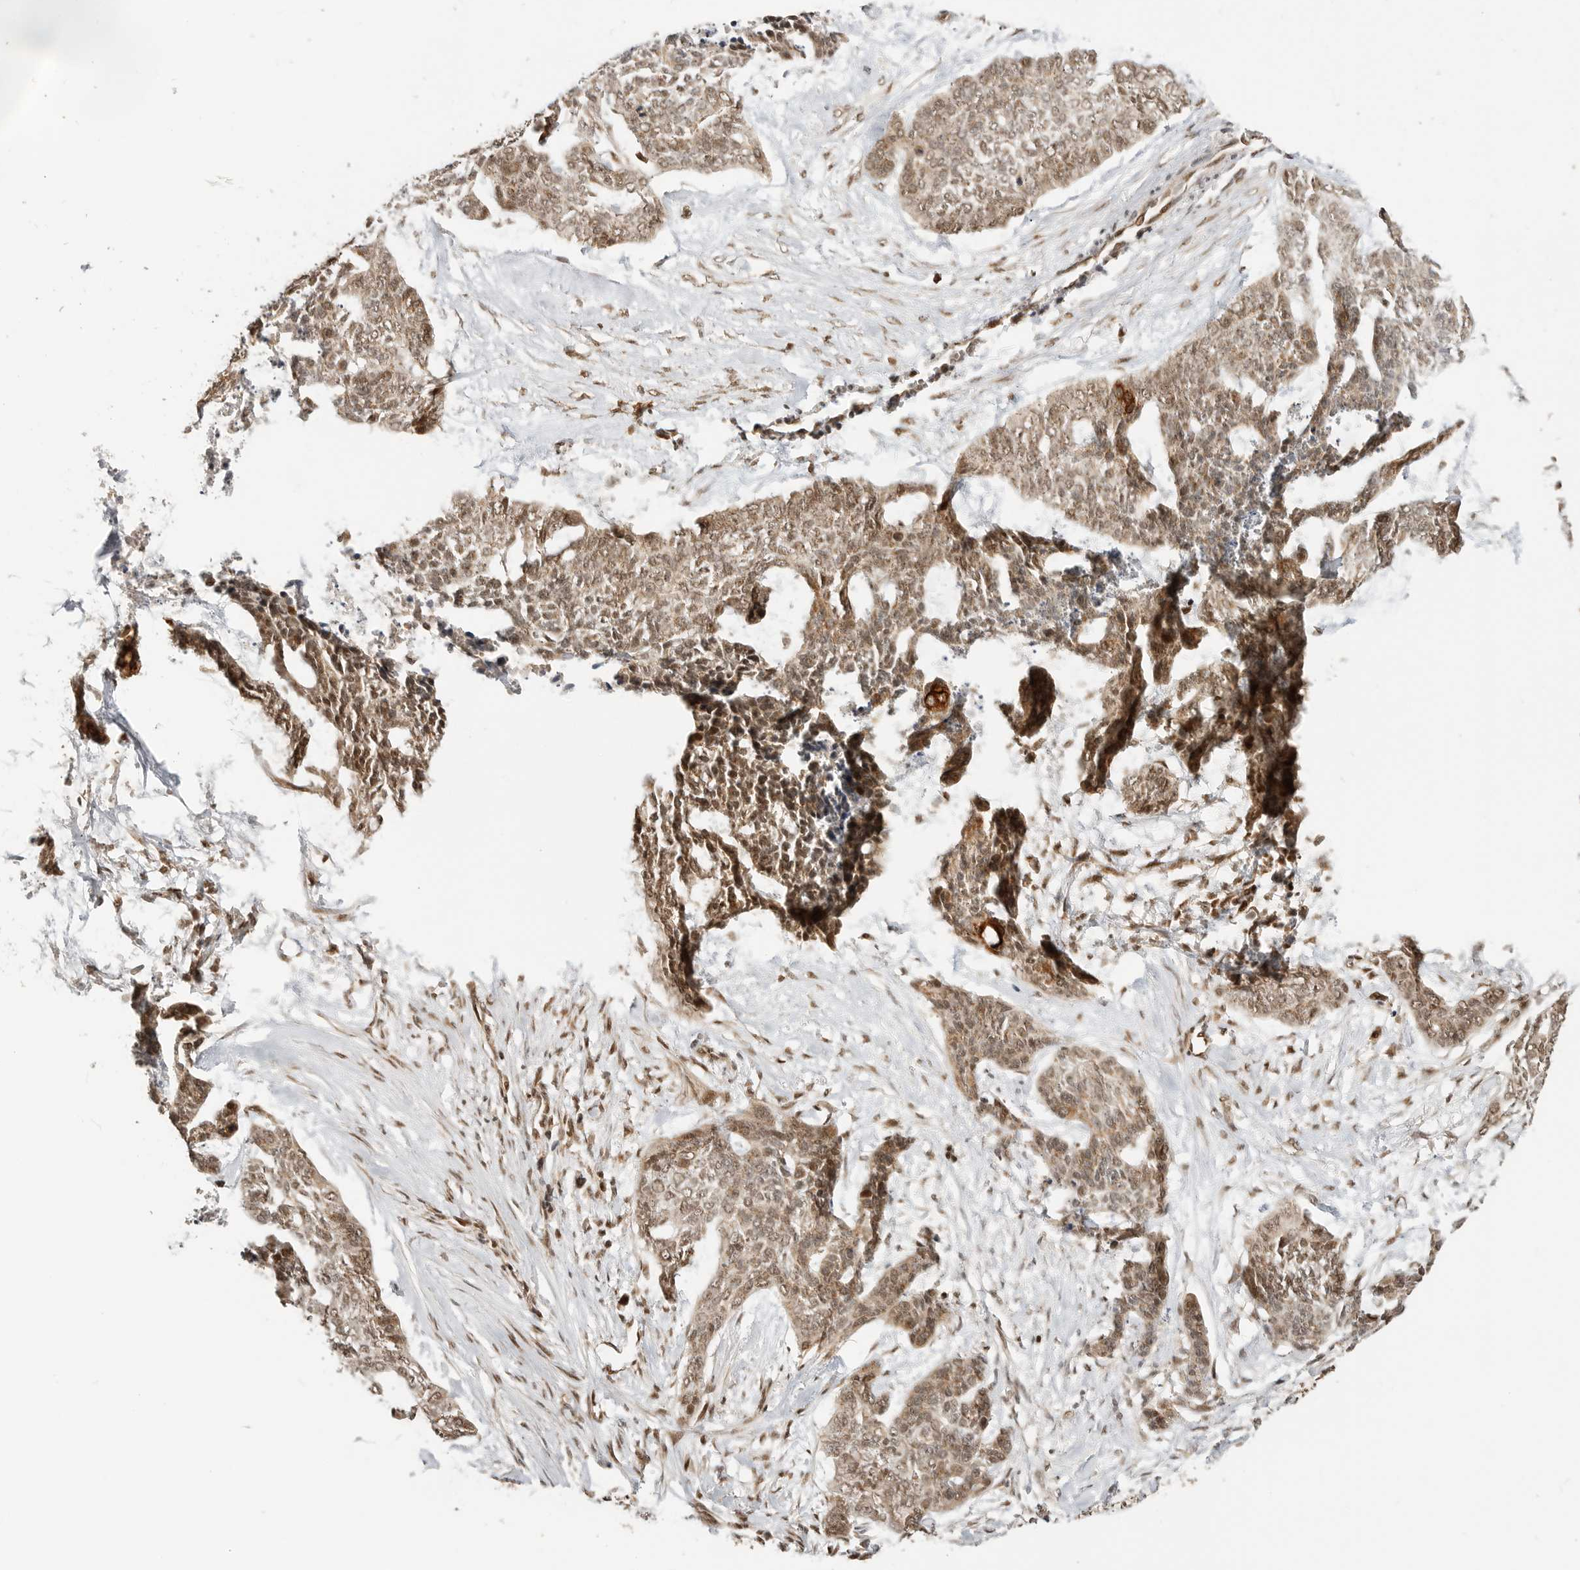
{"staining": {"intensity": "weak", "quantity": ">75%", "location": "cytoplasmic/membranous,nuclear"}, "tissue": "skin cancer", "cell_type": "Tumor cells", "image_type": "cancer", "snomed": [{"axis": "morphology", "description": "Basal cell carcinoma"}, {"axis": "topography", "description": "Skin"}], "caption": "Protein staining by immunohistochemistry shows weak cytoplasmic/membranous and nuclear staining in approximately >75% of tumor cells in basal cell carcinoma (skin).", "gene": "ALKAL1", "patient": {"sex": "female", "age": 64}}